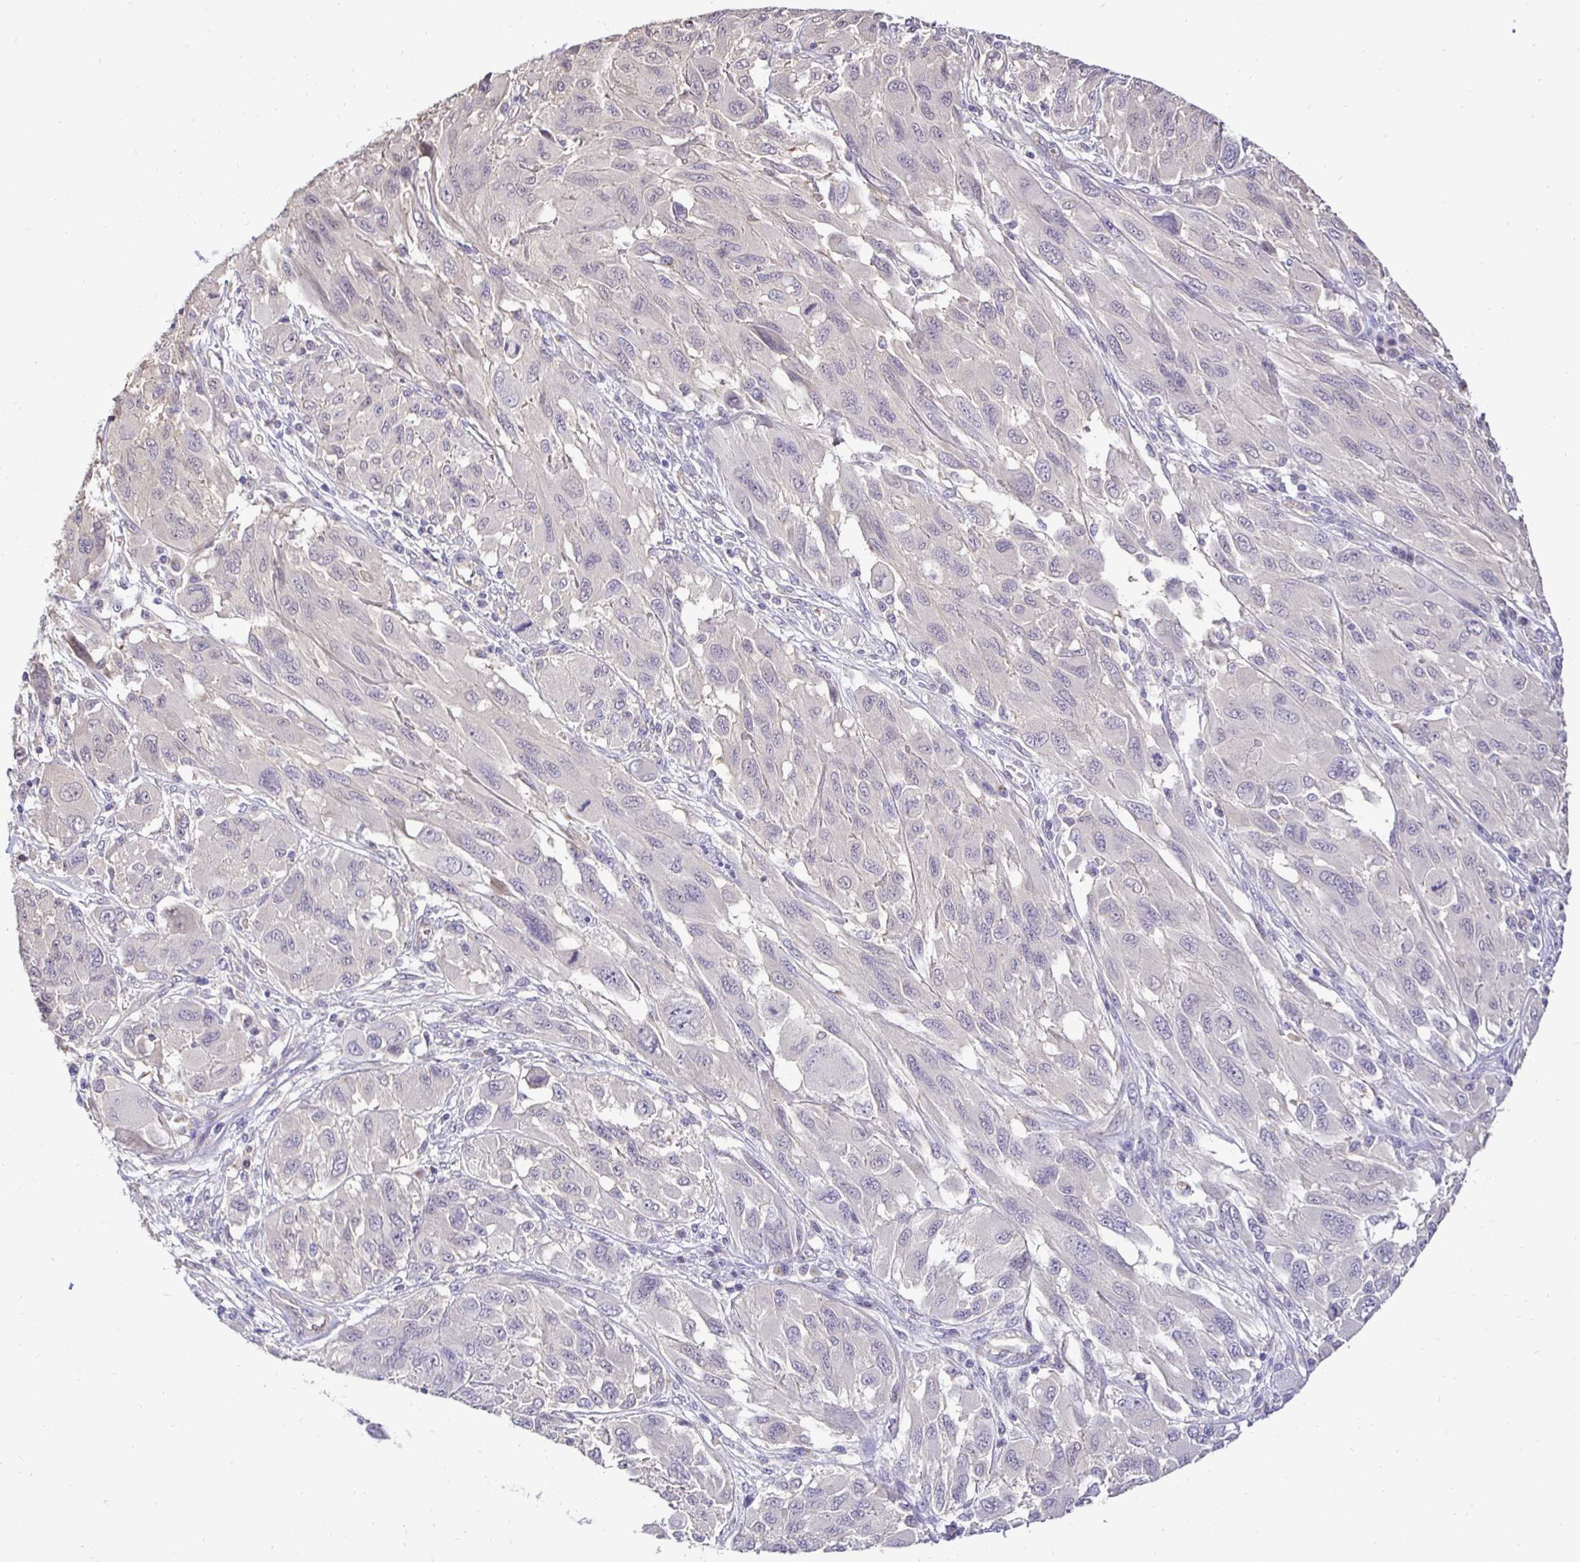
{"staining": {"intensity": "negative", "quantity": "none", "location": "none"}, "tissue": "melanoma", "cell_type": "Tumor cells", "image_type": "cancer", "snomed": [{"axis": "morphology", "description": "Malignant melanoma, NOS"}, {"axis": "topography", "description": "Skin"}], "caption": "Immunohistochemistry (IHC) photomicrograph of human malignant melanoma stained for a protein (brown), which shows no staining in tumor cells. Nuclei are stained in blue.", "gene": "SLC9A1", "patient": {"sex": "female", "age": 91}}